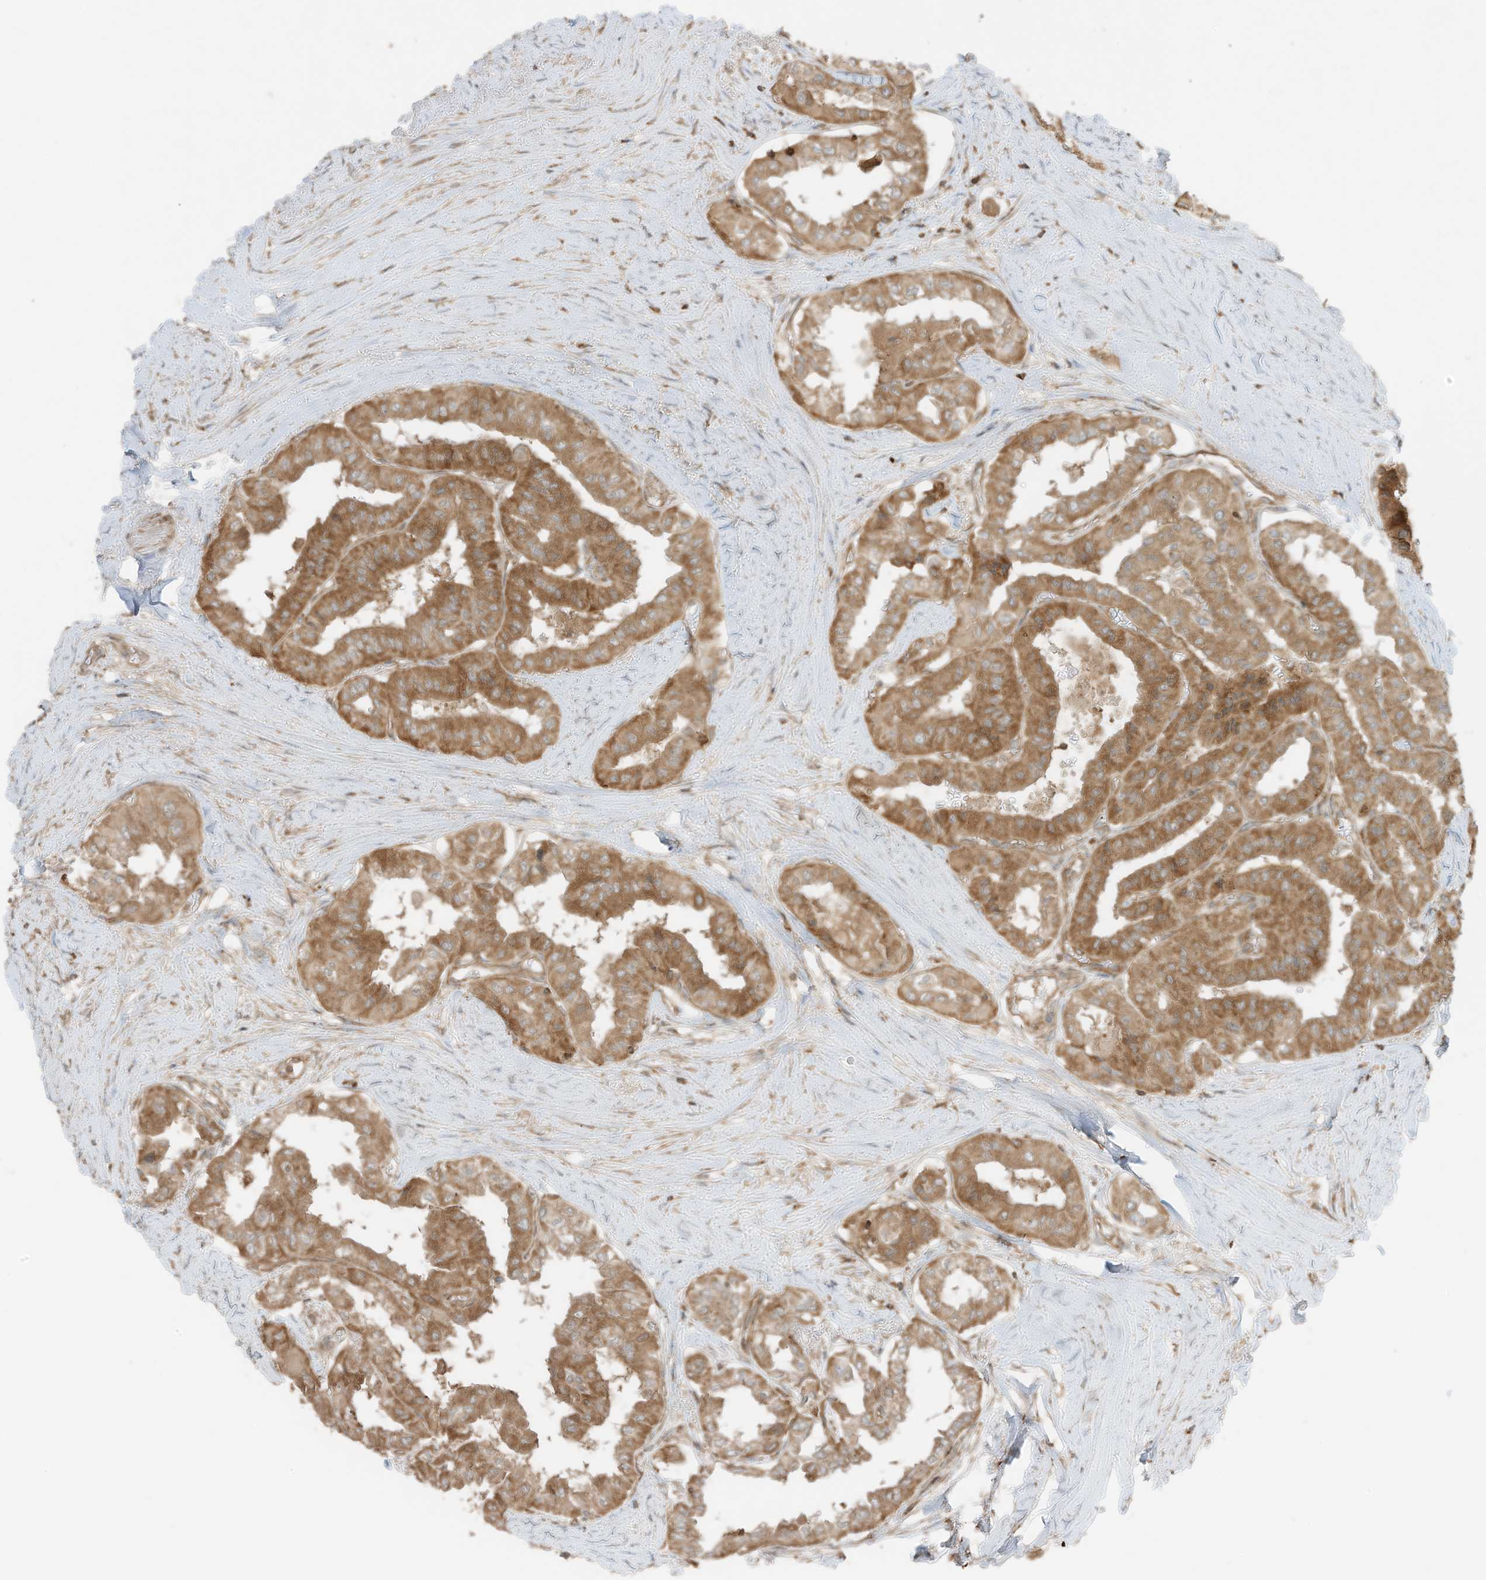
{"staining": {"intensity": "moderate", "quantity": ">75%", "location": "cytoplasmic/membranous"}, "tissue": "thyroid cancer", "cell_type": "Tumor cells", "image_type": "cancer", "snomed": [{"axis": "morphology", "description": "Papillary adenocarcinoma, NOS"}, {"axis": "topography", "description": "Thyroid gland"}], "caption": "Moderate cytoplasmic/membranous protein expression is appreciated in approximately >75% of tumor cells in thyroid papillary adenocarcinoma. (DAB (3,3'-diaminobenzidine) = brown stain, brightfield microscopy at high magnification).", "gene": "SLC25A12", "patient": {"sex": "female", "age": 59}}